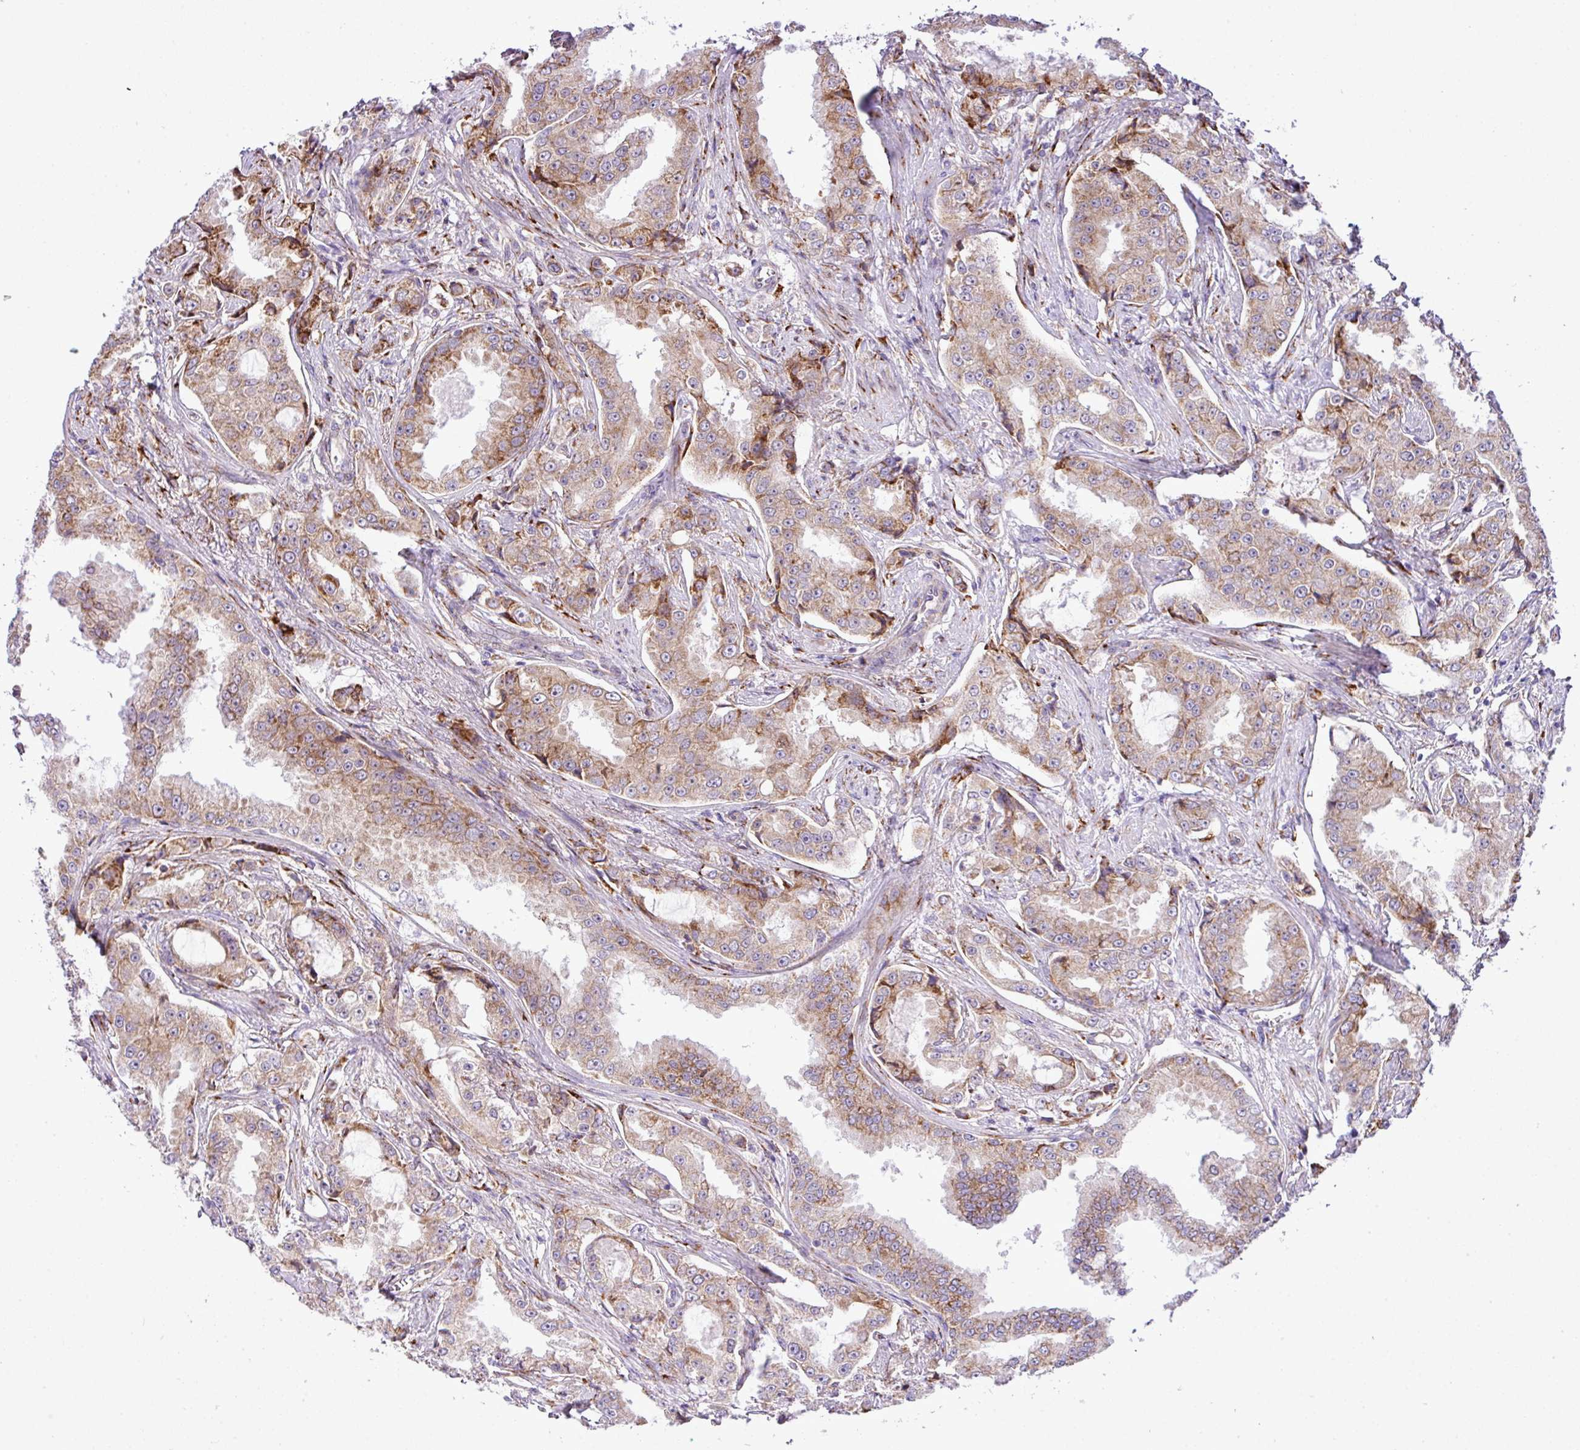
{"staining": {"intensity": "weak", "quantity": ">75%", "location": "cytoplasmic/membranous"}, "tissue": "prostate cancer", "cell_type": "Tumor cells", "image_type": "cancer", "snomed": [{"axis": "morphology", "description": "Adenocarcinoma, High grade"}, {"axis": "topography", "description": "Prostate"}], "caption": "Prostate cancer stained with DAB (3,3'-diaminobenzidine) immunohistochemistry (IHC) exhibits low levels of weak cytoplasmic/membranous staining in approximately >75% of tumor cells.", "gene": "CFAP97", "patient": {"sex": "male", "age": 73}}